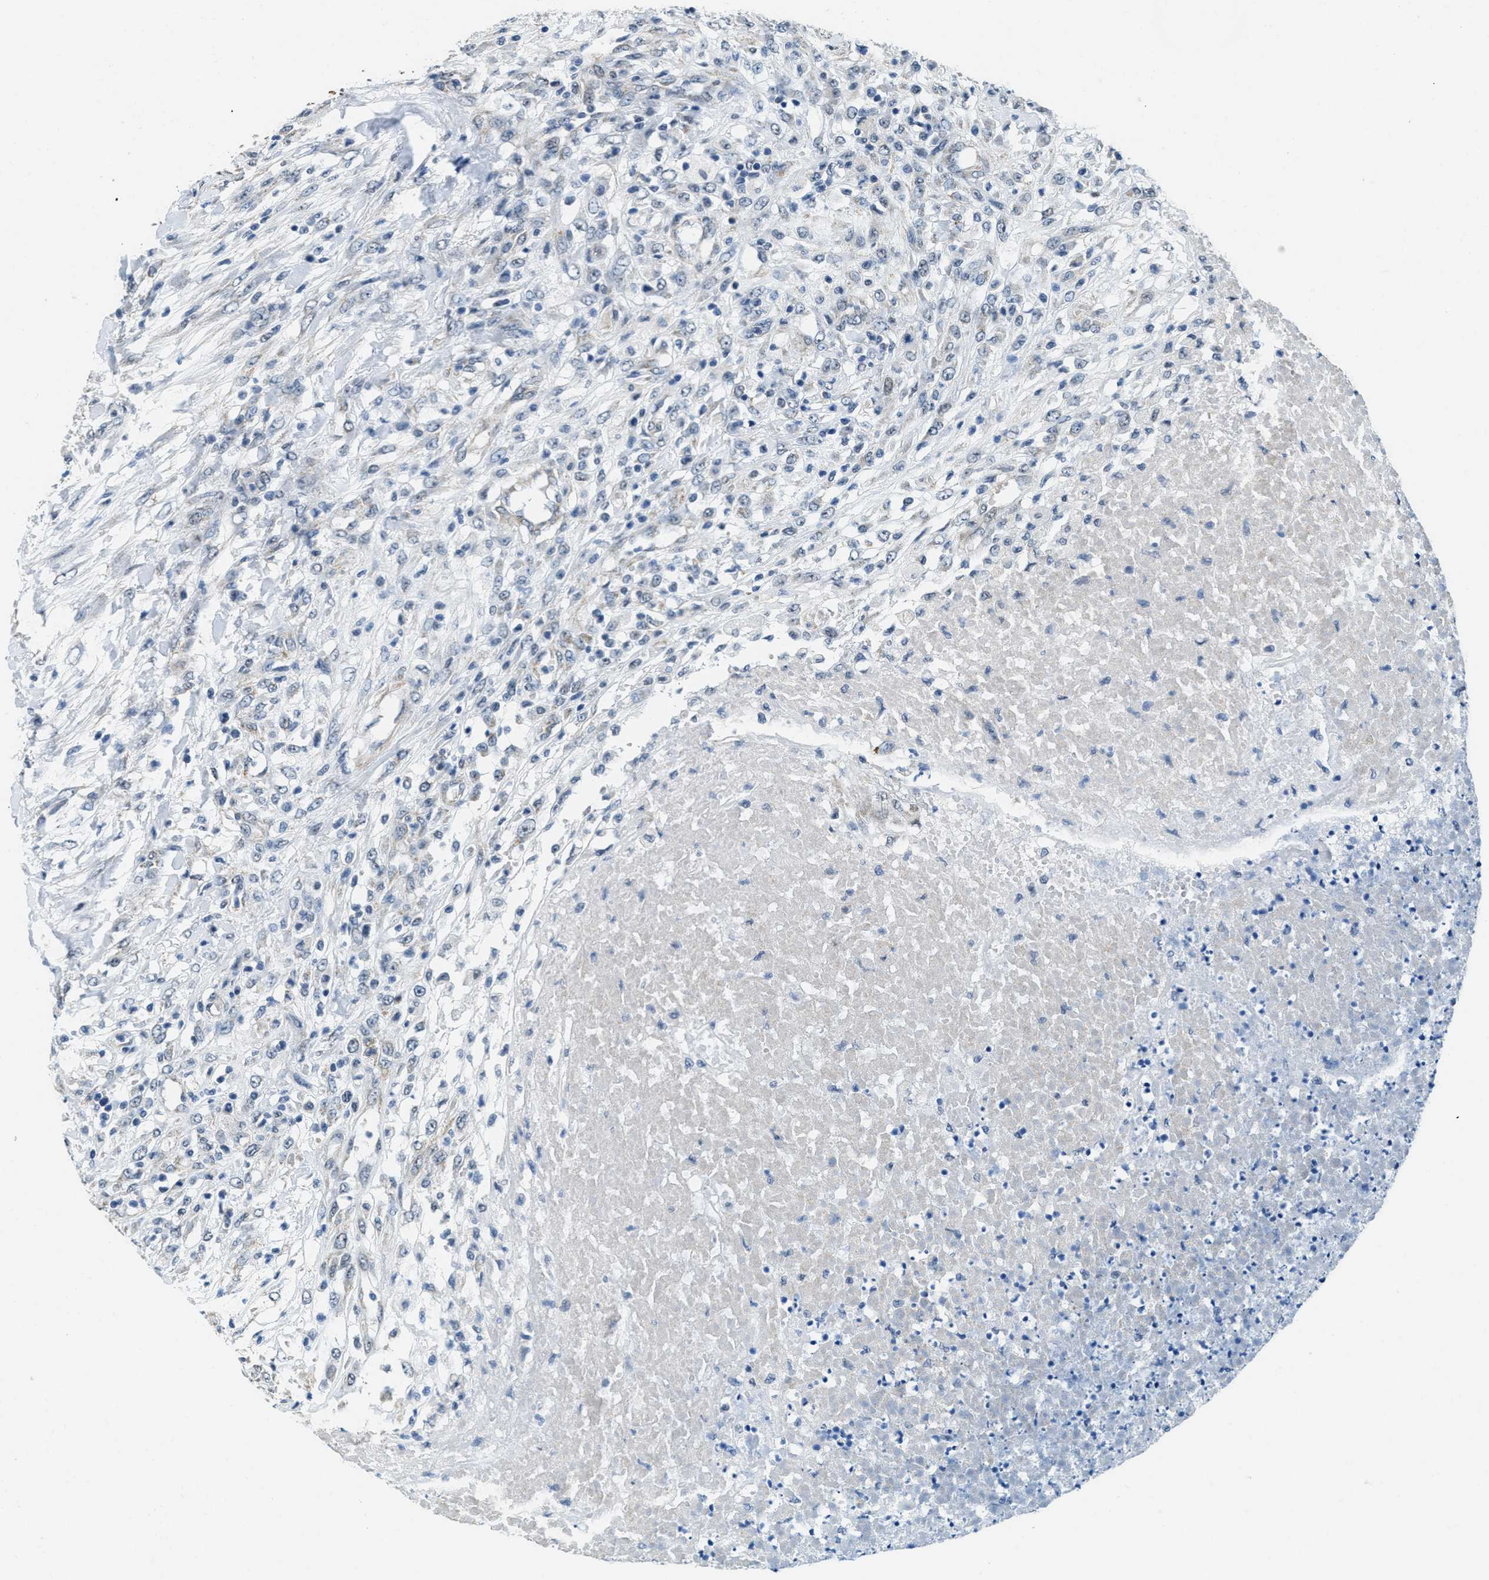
{"staining": {"intensity": "negative", "quantity": "none", "location": "none"}, "tissue": "testis cancer", "cell_type": "Tumor cells", "image_type": "cancer", "snomed": [{"axis": "morphology", "description": "Seminoma, NOS"}, {"axis": "topography", "description": "Testis"}], "caption": "An IHC photomicrograph of testis seminoma is shown. There is no staining in tumor cells of testis seminoma.", "gene": "TOMM70", "patient": {"sex": "male", "age": 59}}